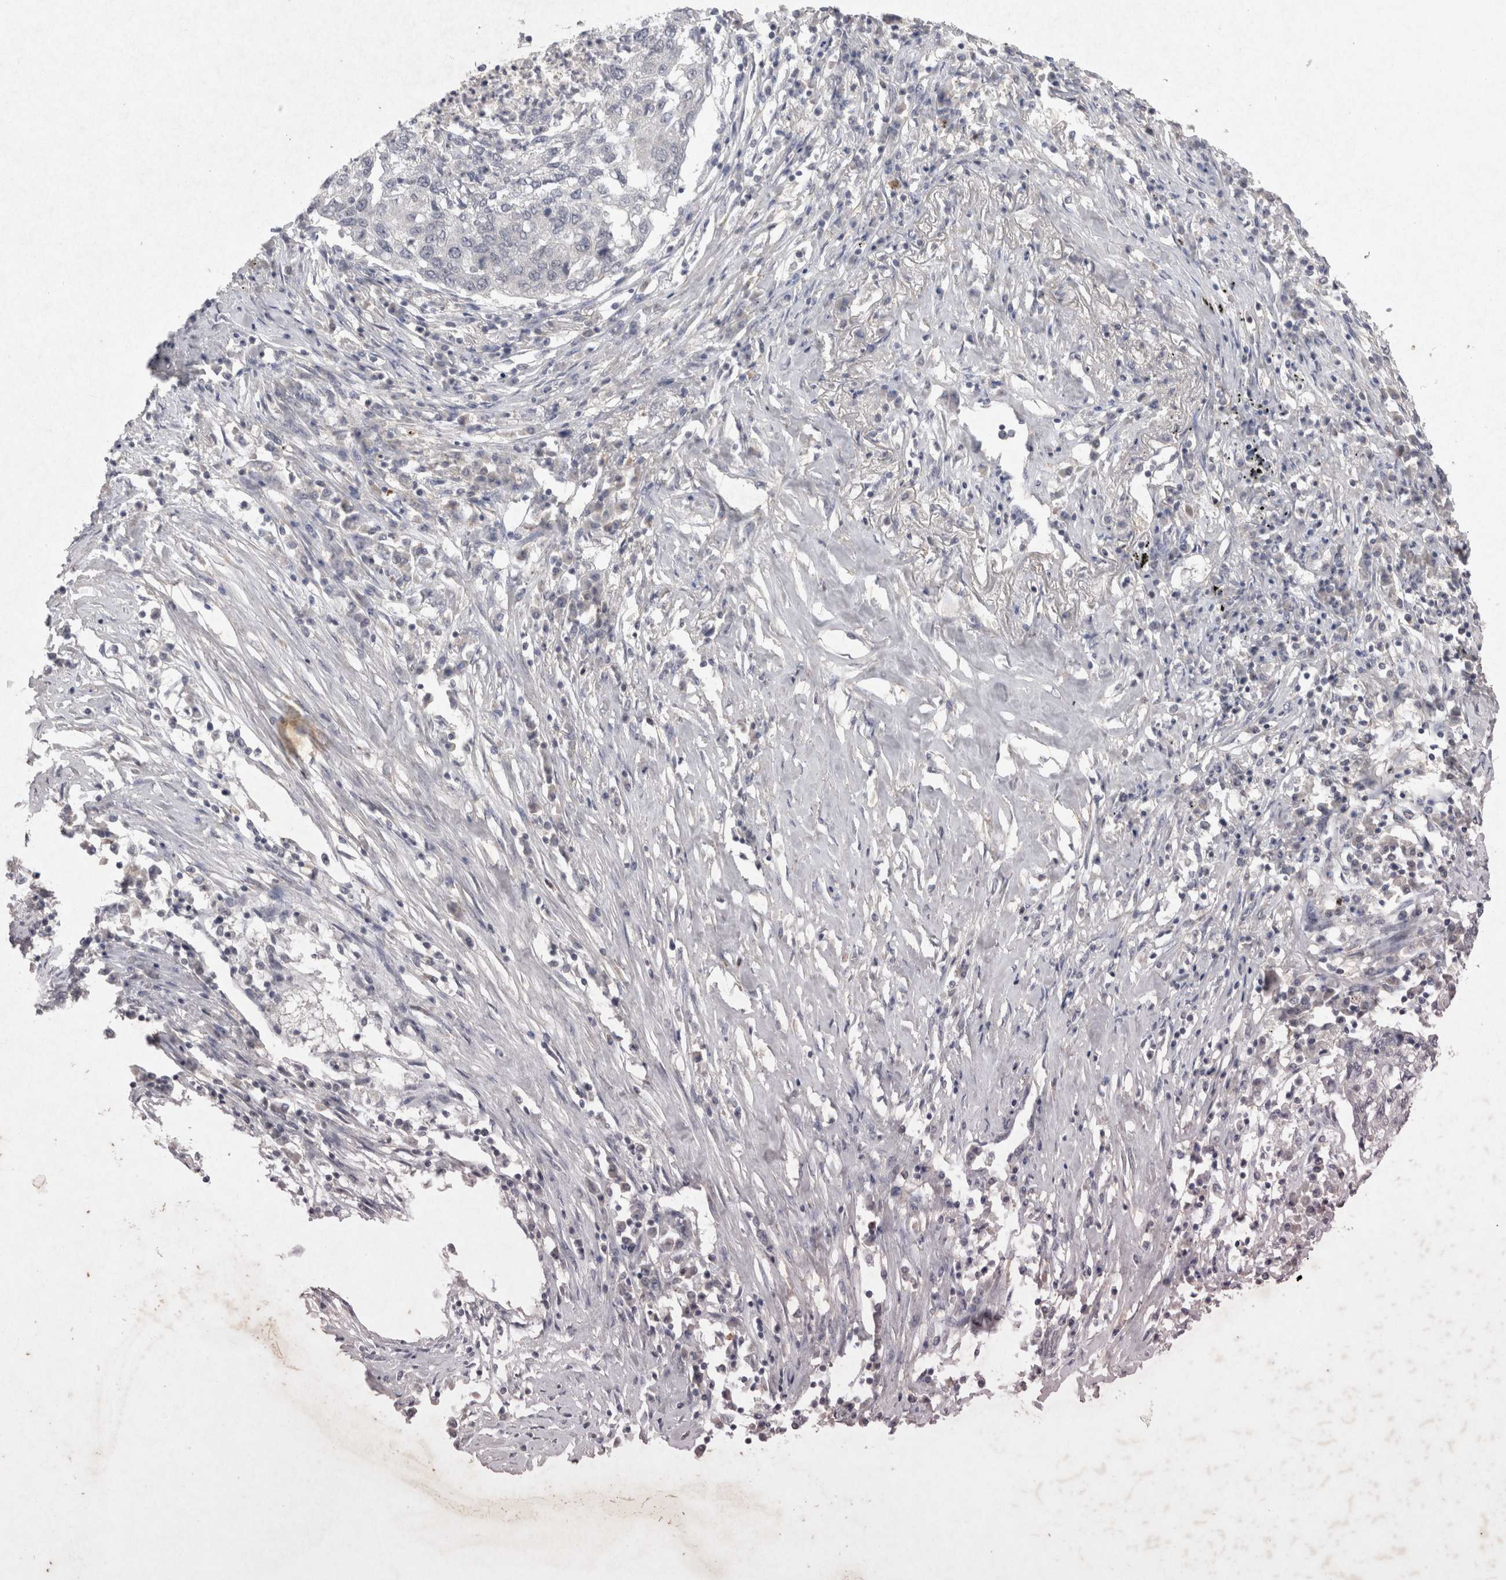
{"staining": {"intensity": "negative", "quantity": "none", "location": "none"}, "tissue": "lung cancer", "cell_type": "Tumor cells", "image_type": "cancer", "snomed": [{"axis": "morphology", "description": "Squamous cell carcinoma, NOS"}, {"axis": "topography", "description": "Lung"}], "caption": "Immunohistochemical staining of squamous cell carcinoma (lung) exhibits no significant positivity in tumor cells.", "gene": "LYVE1", "patient": {"sex": "female", "age": 63}}